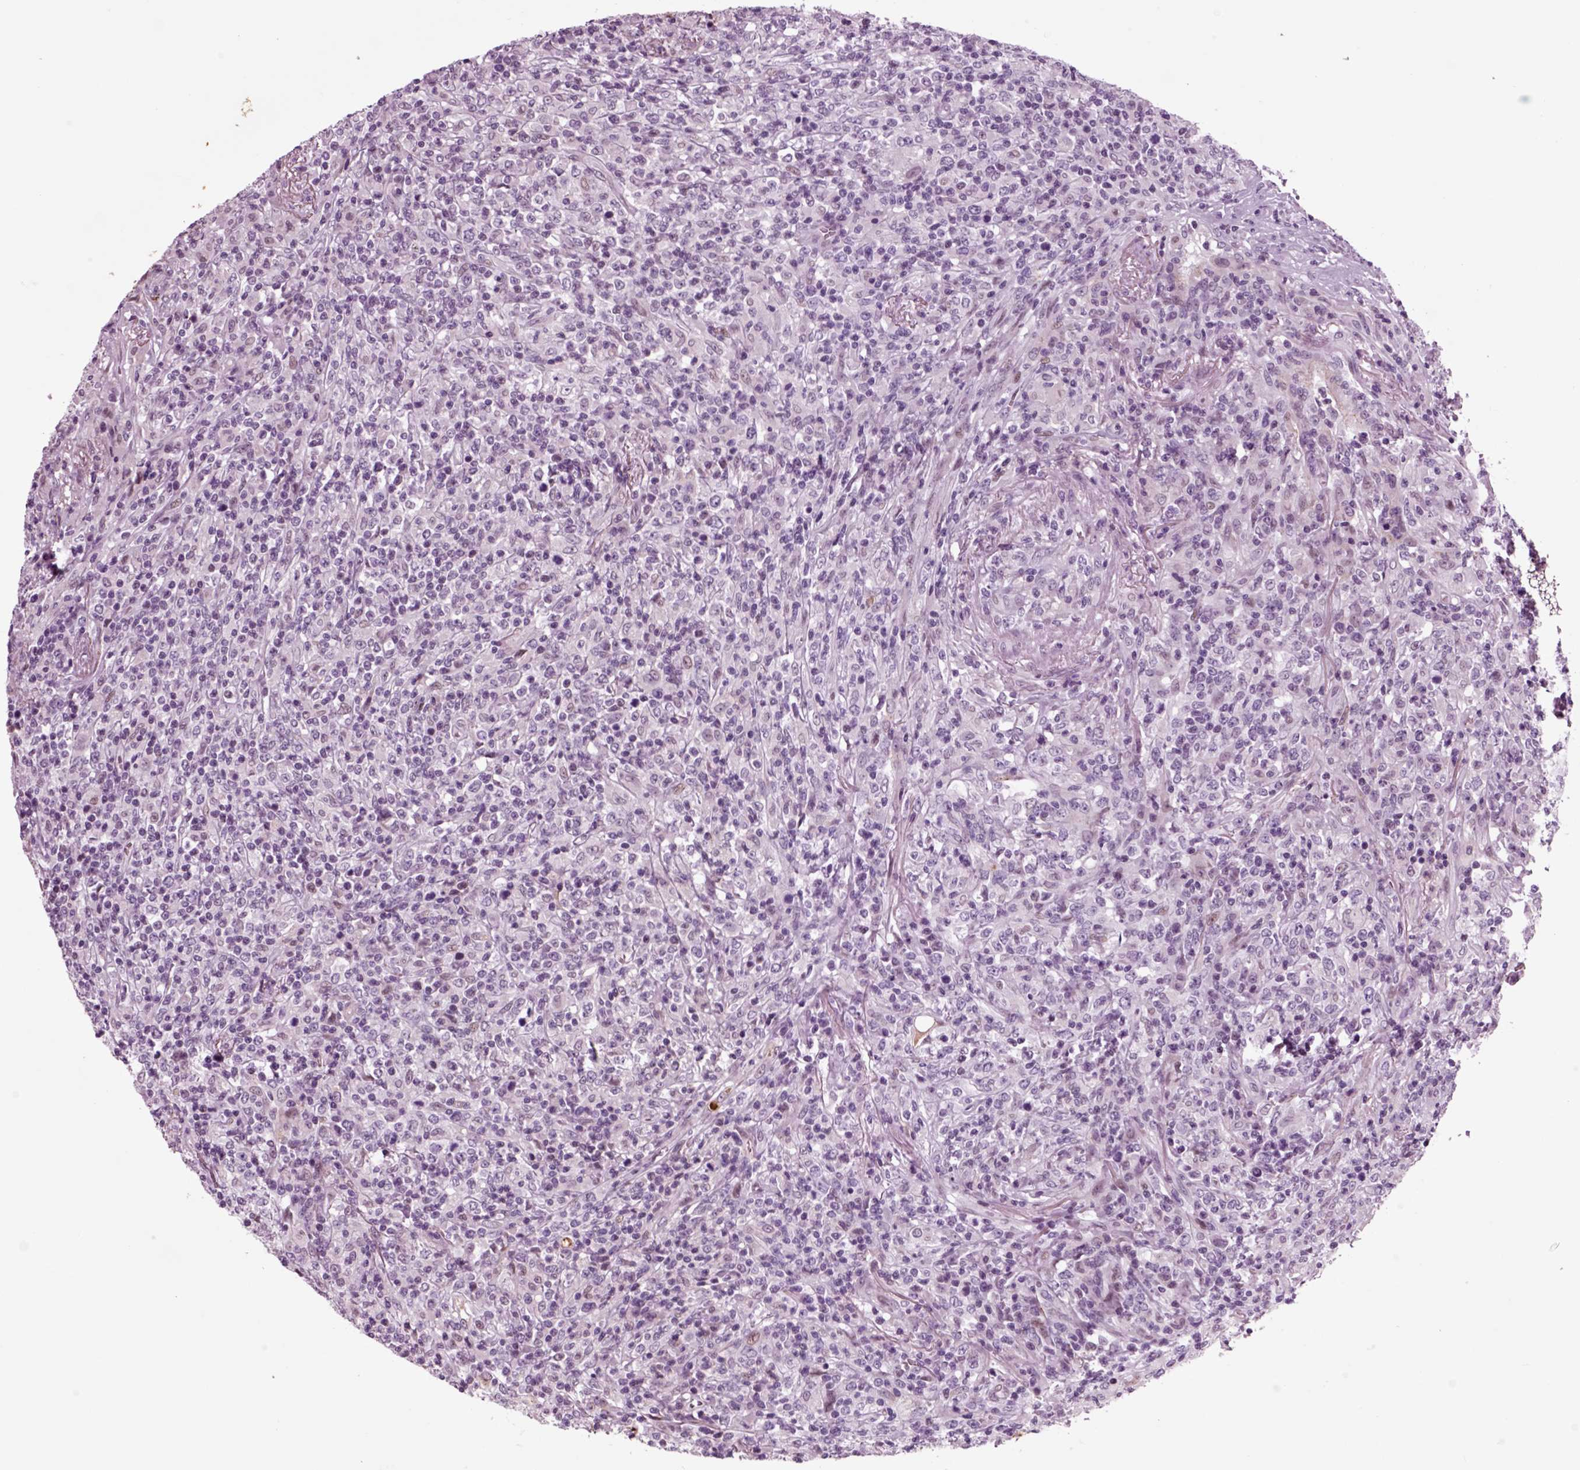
{"staining": {"intensity": "negative", "quantity": "none", "location": "none"}, "tissue": "lymphoma", "cell_type": "Tumor cells", "image_type": "cancer", "snomed": [{"axis": "morphology", "description": "Malignant lymphoma, non-Hodgkin's type, High grade"}, {"axis": "topography", "description": "Lung"}], "caption": "Immunohistochemistry (IHC) histopathology image of high-grade malignant lymphoma, non-Hodgkin's type stained for a protein (brown), which displays no positivity in tumor cells.", "gene": "CHGB", "patient": {"sex": "male", "age": 79}}